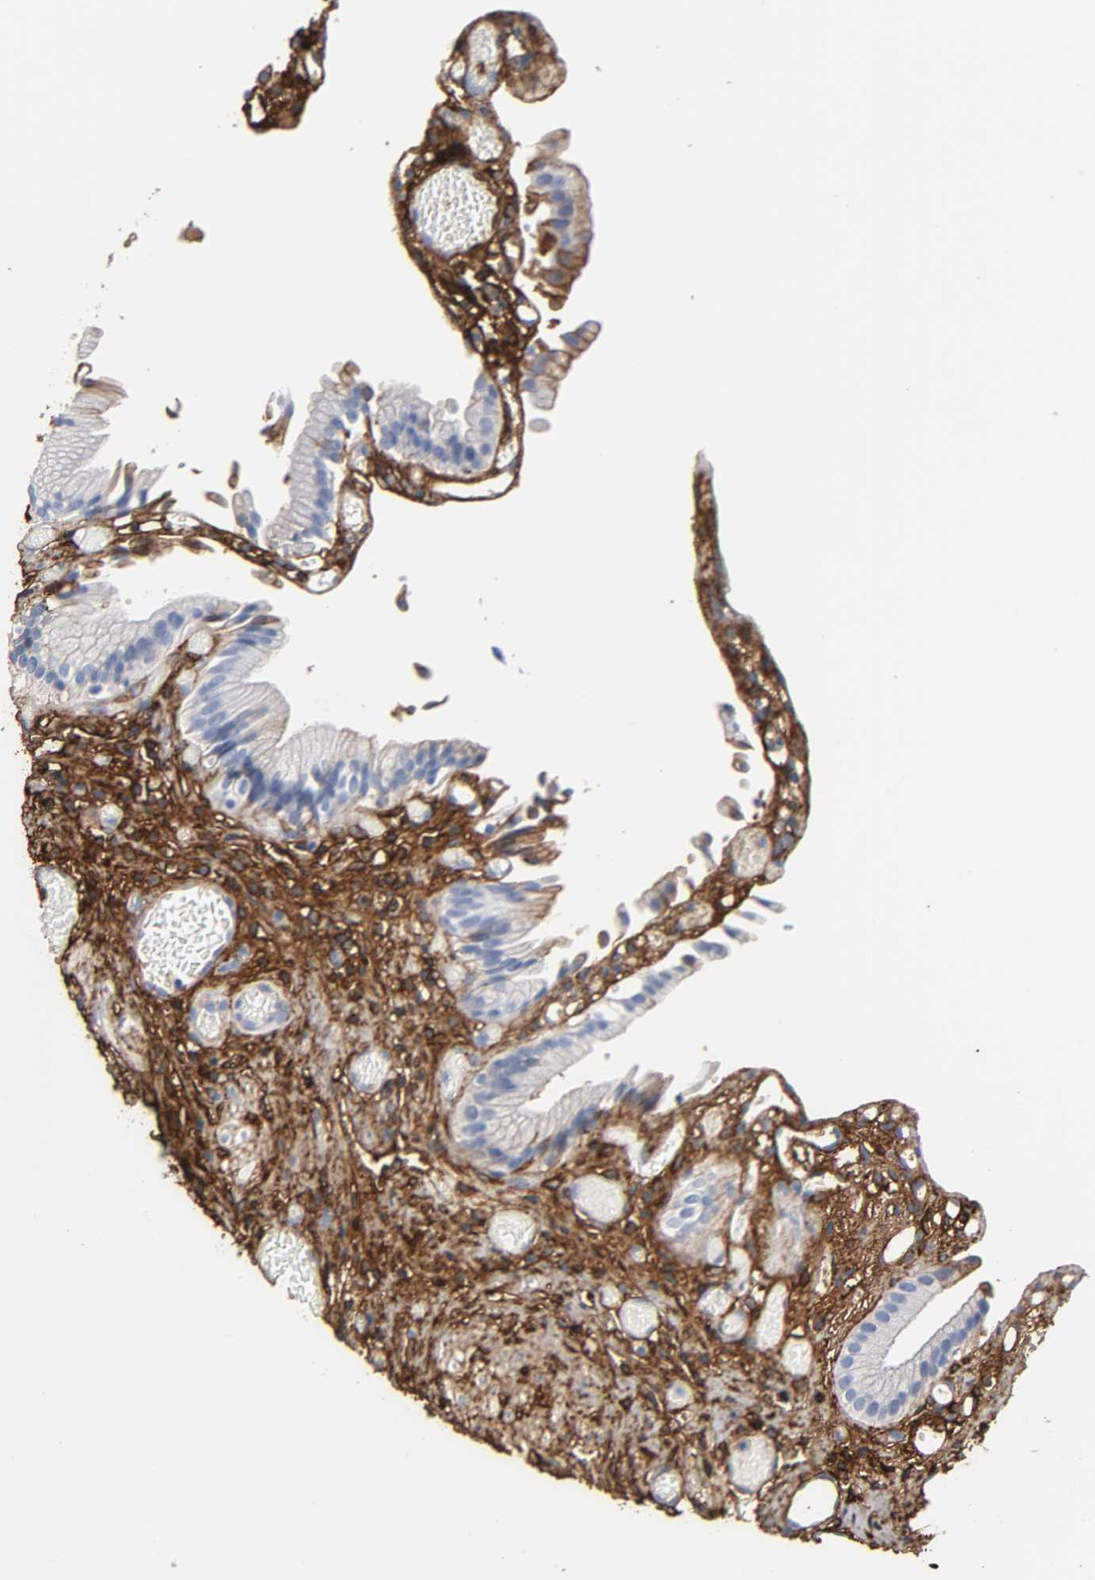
{"staining": {"intensity": "negative", "quantity": "none", "location": "none"}, "tissue": "gallbladder", "cell_type": "Glandular cells", "image_type": "normal", "snomed": [{"axis": "morphology", "description": "Normal tissue, NOS"}, {"axis": "topography", "description": "Gallbladder"}], "caption": "A high-resolution micrograph shows immunohistochemistry staining of unremarkable gallbladder, which demonstrates no significant positivity in glandular cells.", "gene": "FBLN1", "patient": {"sex": "male", "age": 65}}